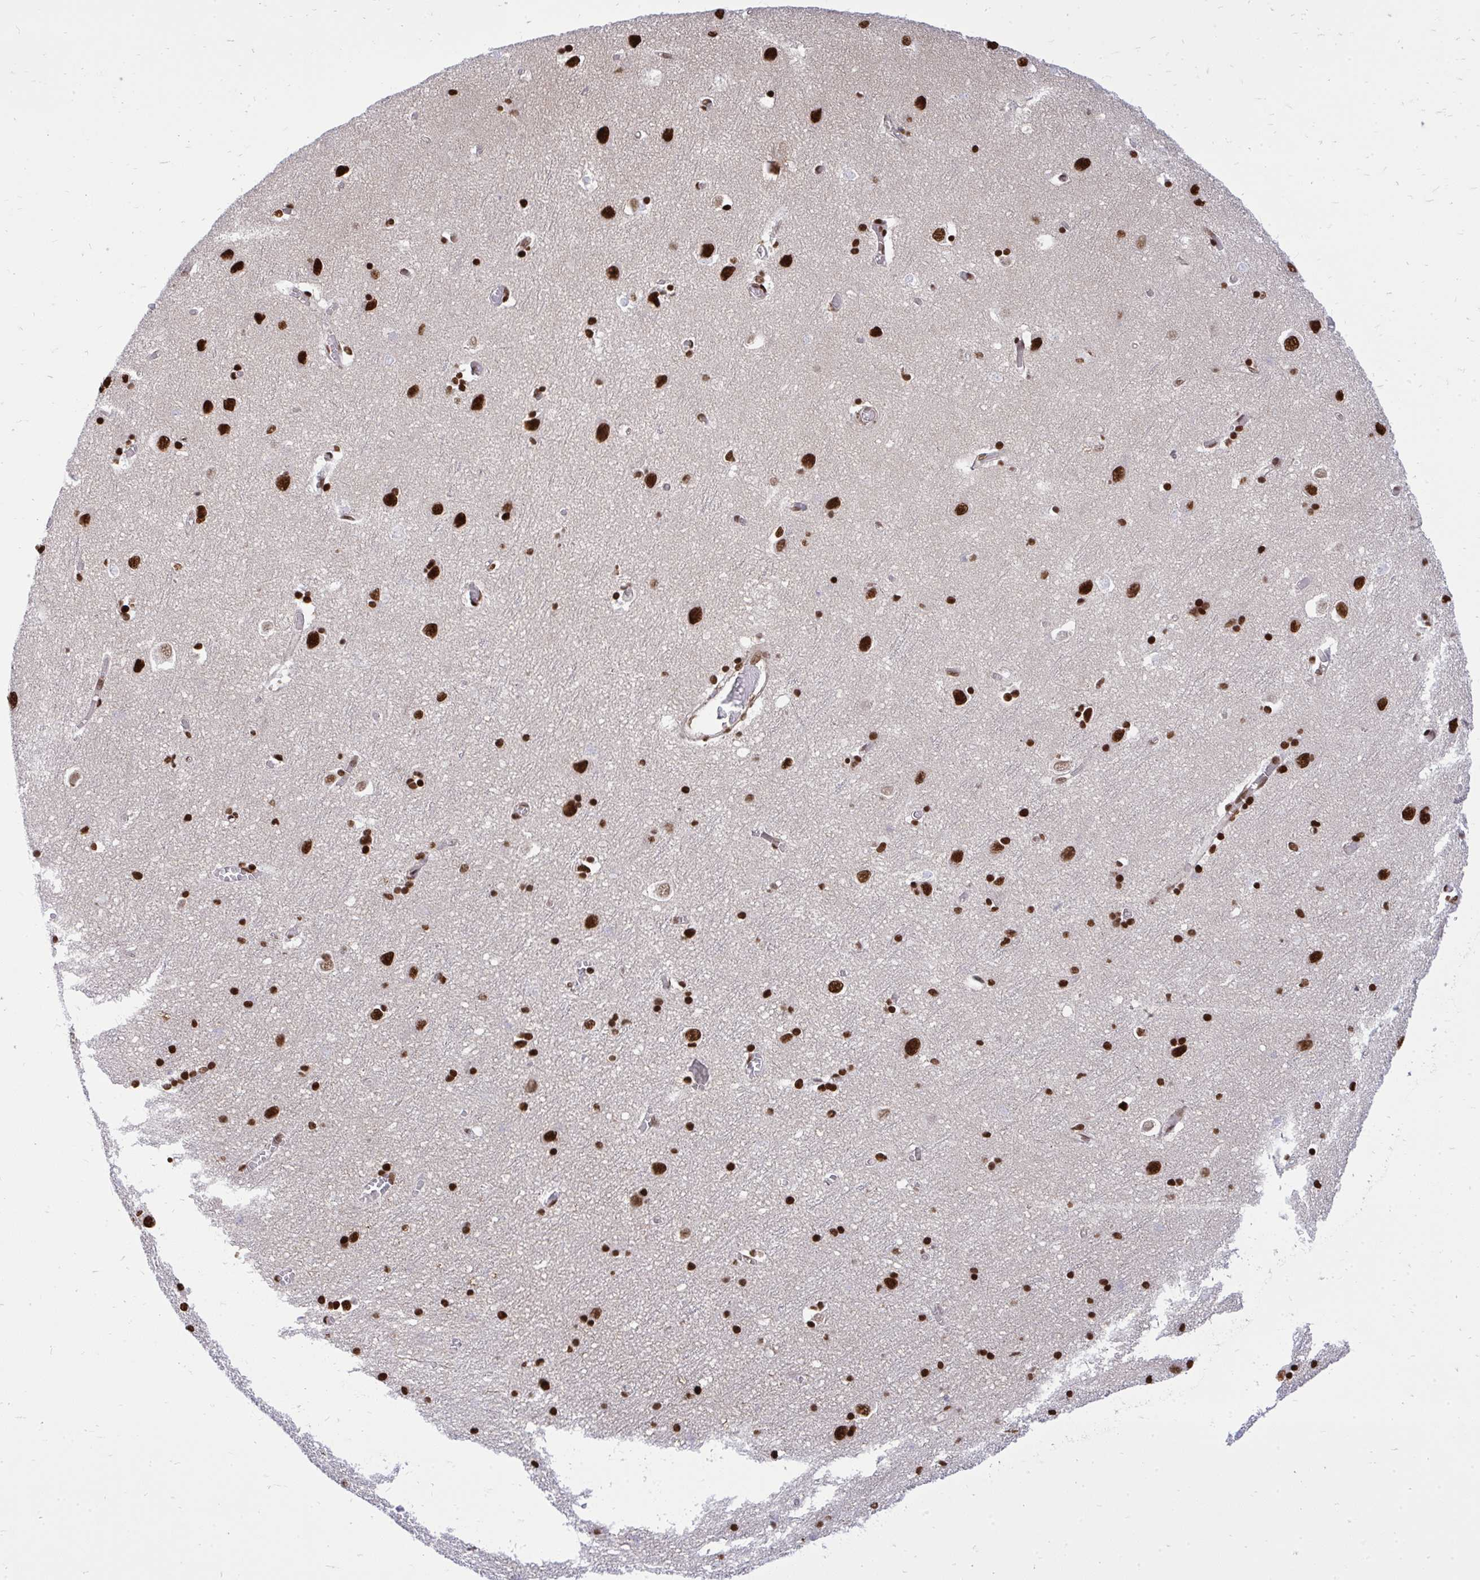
{"staining": {"intensity": "strong", "quantity": "25%-75%", "location": "nuclear"}, "tissue": "cerebral cortex", "cell_type": "Endothelial cells", "image_type": "normal", "snomed": [{"axis": "morphology", "description": "Normal tissue, NOS"}, {"axis": "topography", "description": "Cerebral cortex"}], "caption": "Cerebral cortex stained with a brown dye demonstrates strong nuclear positive positivity in about 25%-75% of endothelial cells.", "gene": "TBL1Y", "patient": {"sex": "male", "age": 70}}